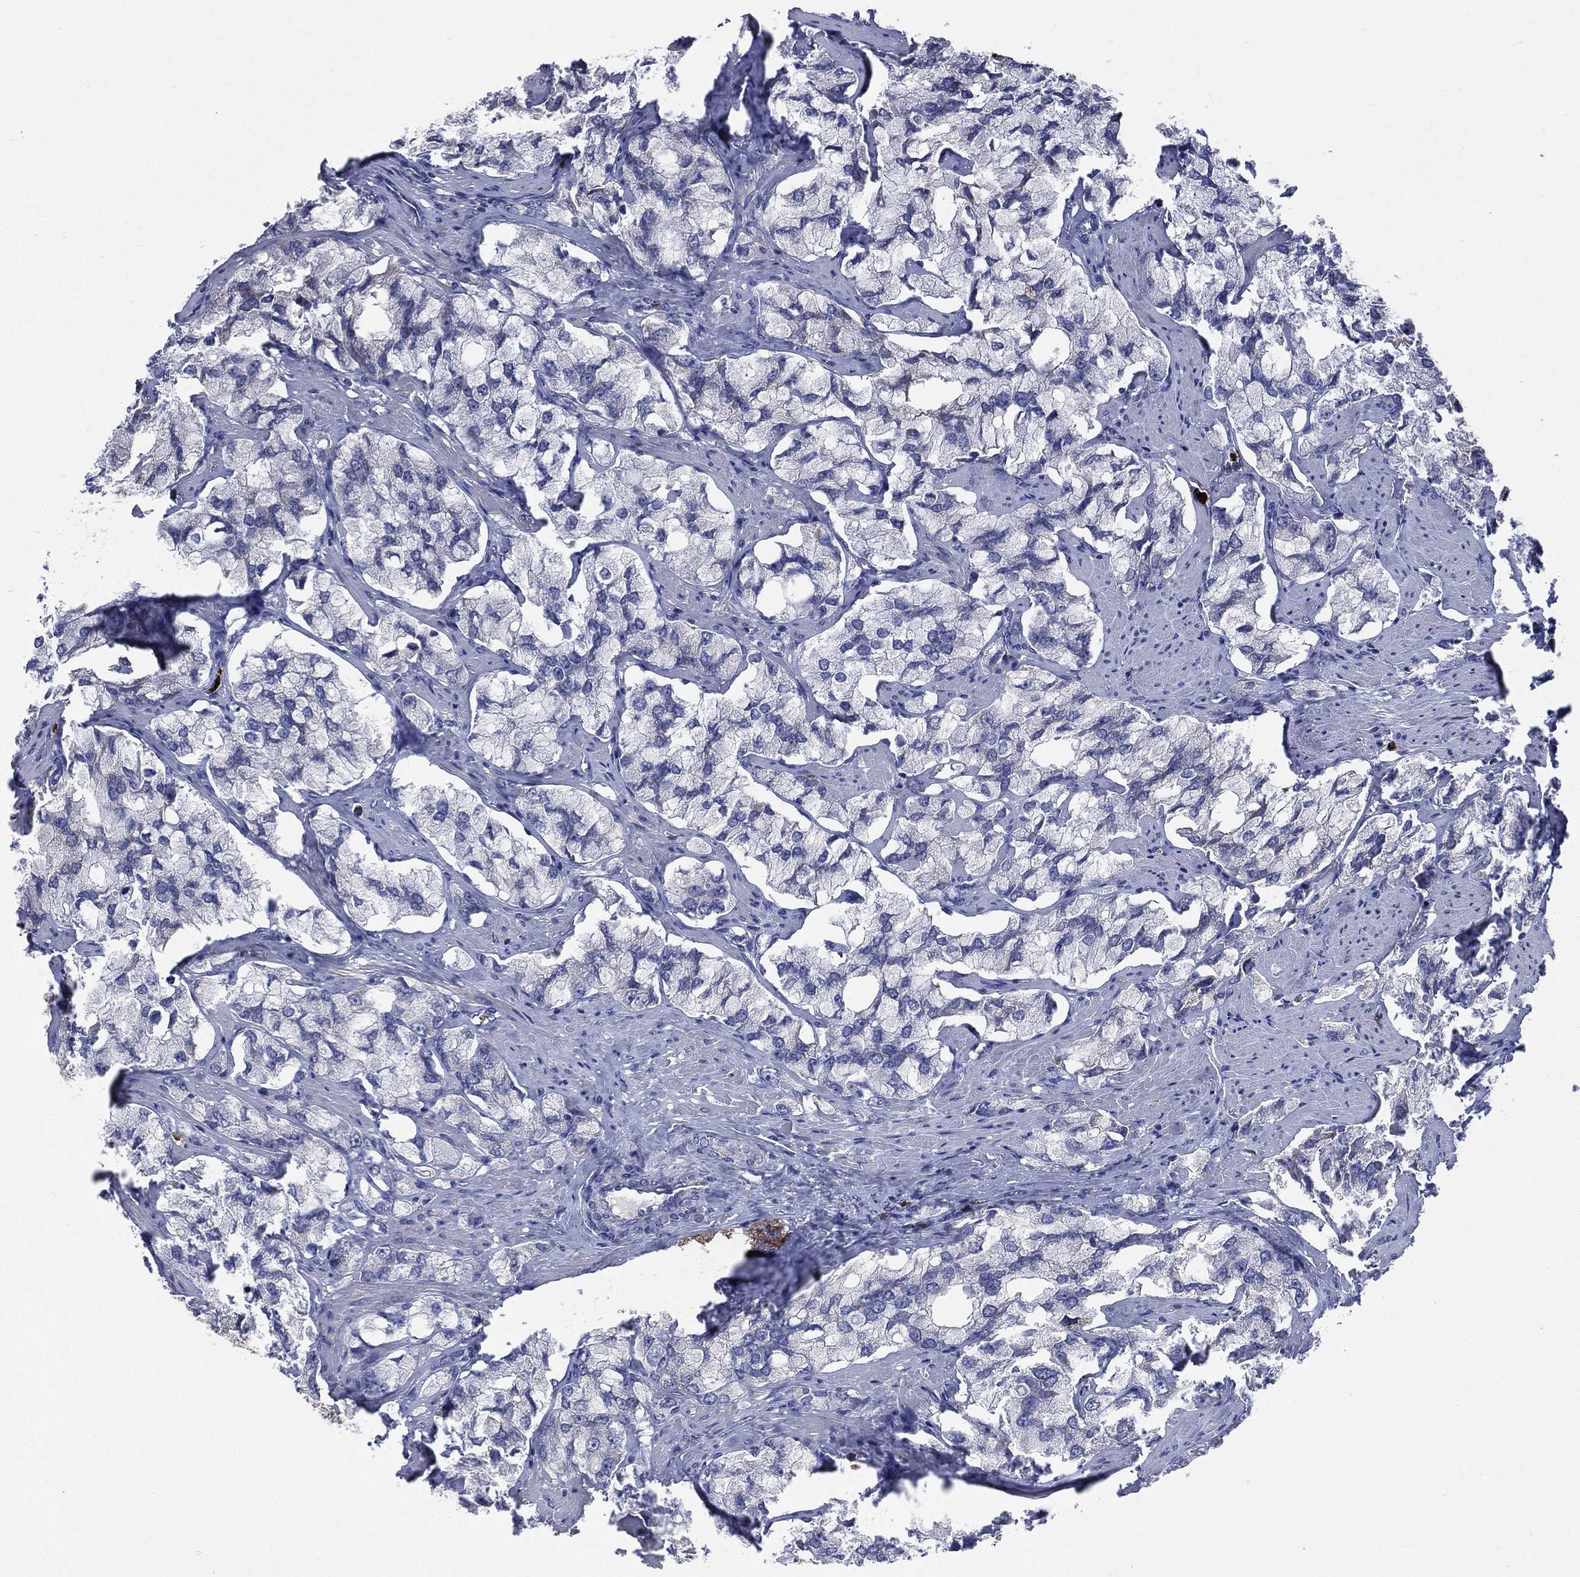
{"staining": {"intensity": "weak", "quantity": "25%-75%", "location": "cytoplasmic/membranous"}, "tissue": "prostate cancer", "cell_type": "Tumor cells", "image_type": "cancer", "snomed": [{"axis": "morphology", "description": "Adenocarcinoma, NOS"}, {"axis": "topography", "description": "Prostate and seminal vesicle, NOS"}, {"axis": "topography", "description": "Prostate"}], "caption": "Adenocarcinoma (prostate) tissue displays weak cytoplasmic/membranous expression in about 25%-75% of tumor cells (brown staining indicates protein expression, while blue staining denotes nuclei).", "gene": "CCDC159", "patient": {"sex": "male", "age": 64}}